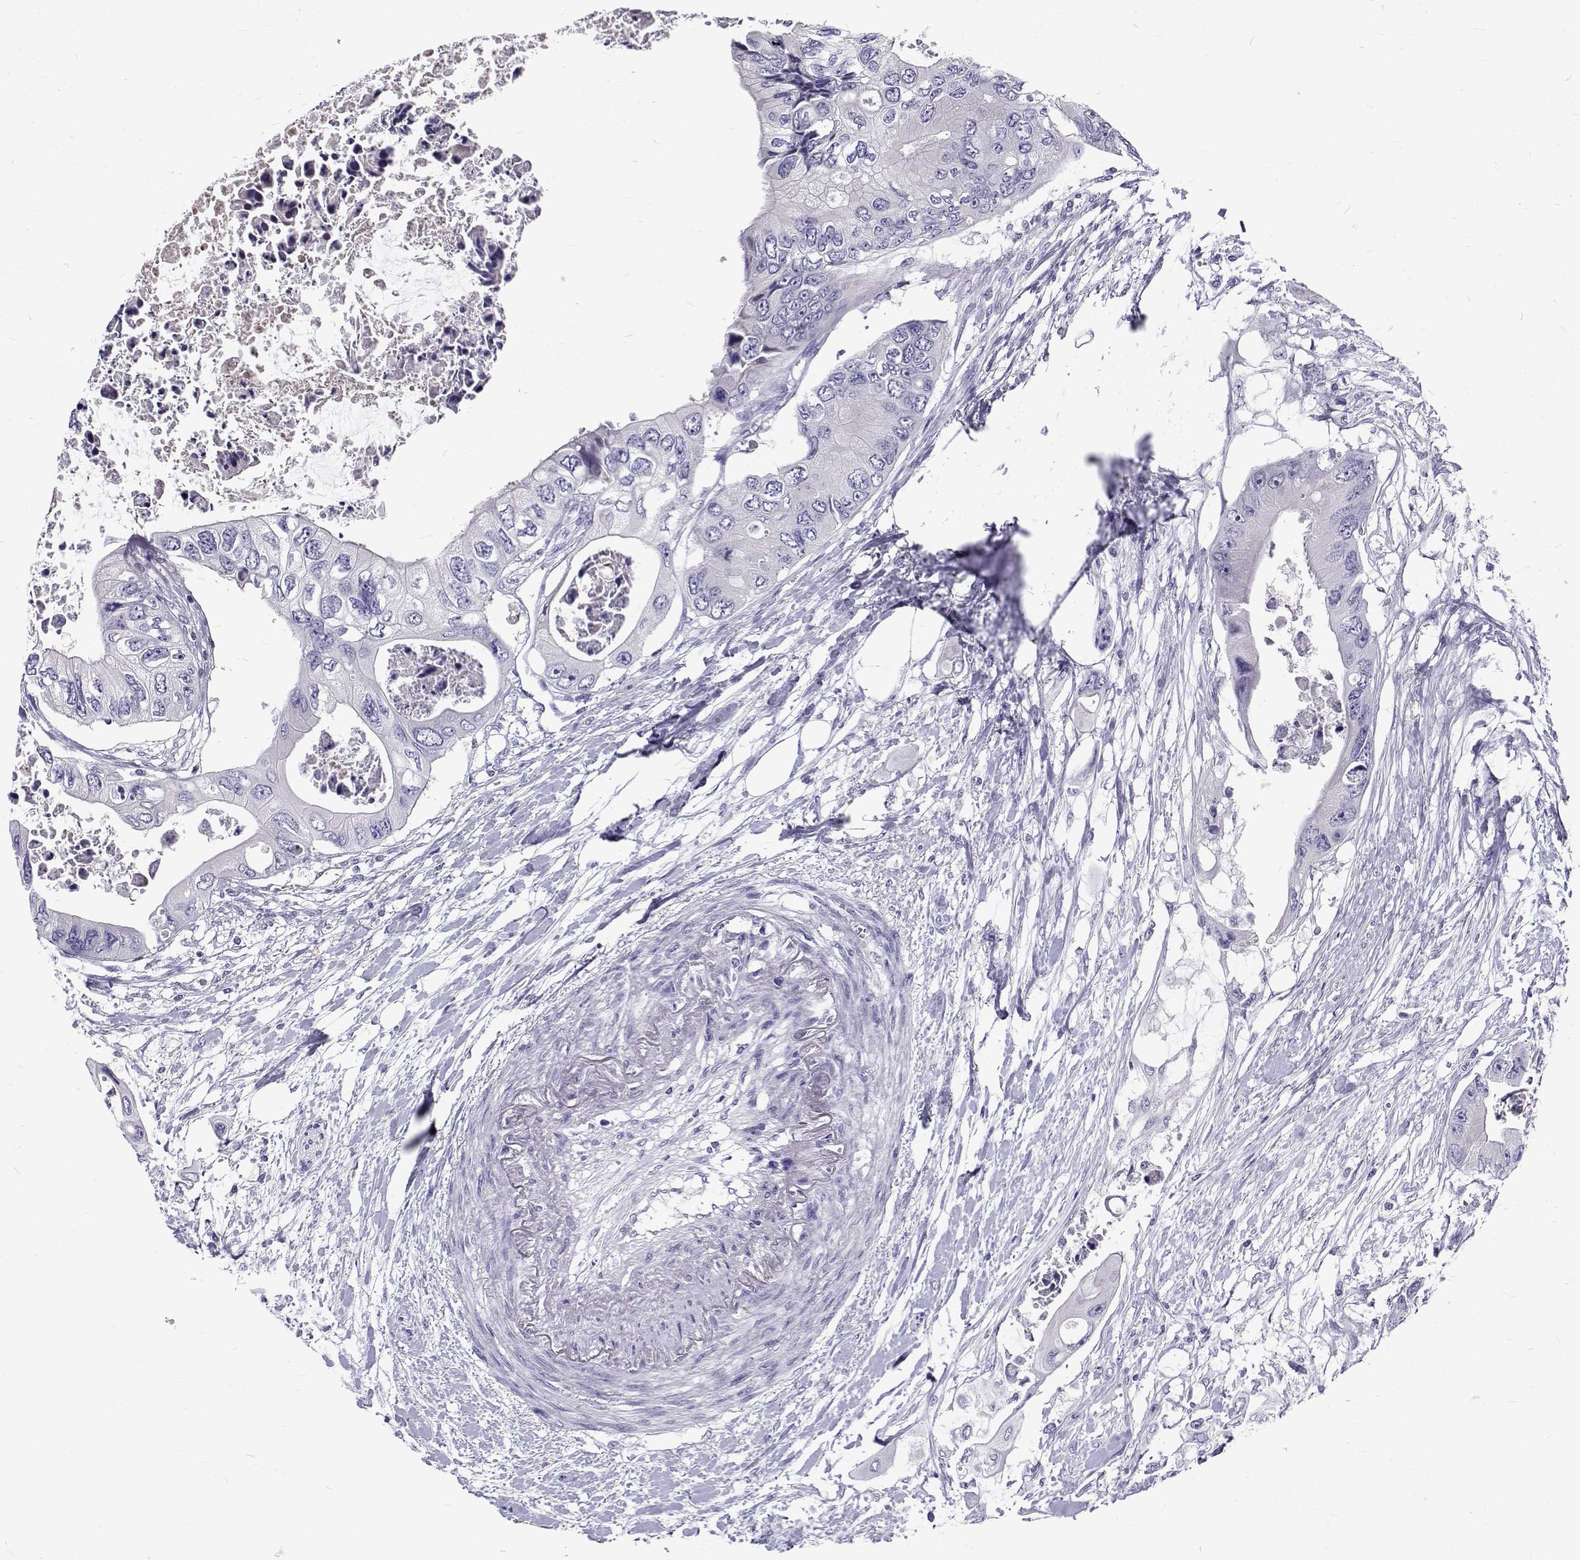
{"staining": {"intensity": "negative", "quantity": "none", "location": "none"}, "tissue": "colorectal cancer", "cell_type": "Tumor cells", "image_type": "cancer", "snomed": [{"axis": "morphology", "description": "Adenocarcinoma, NOS"}, {"axis": "topography", "description": "Rectum"}], "caption": "The image displays no staining of tumor cells in colorectal adenocarcinoma.", "gene": "IGSF1", "patient": {"sex": "male", "age": 63}}